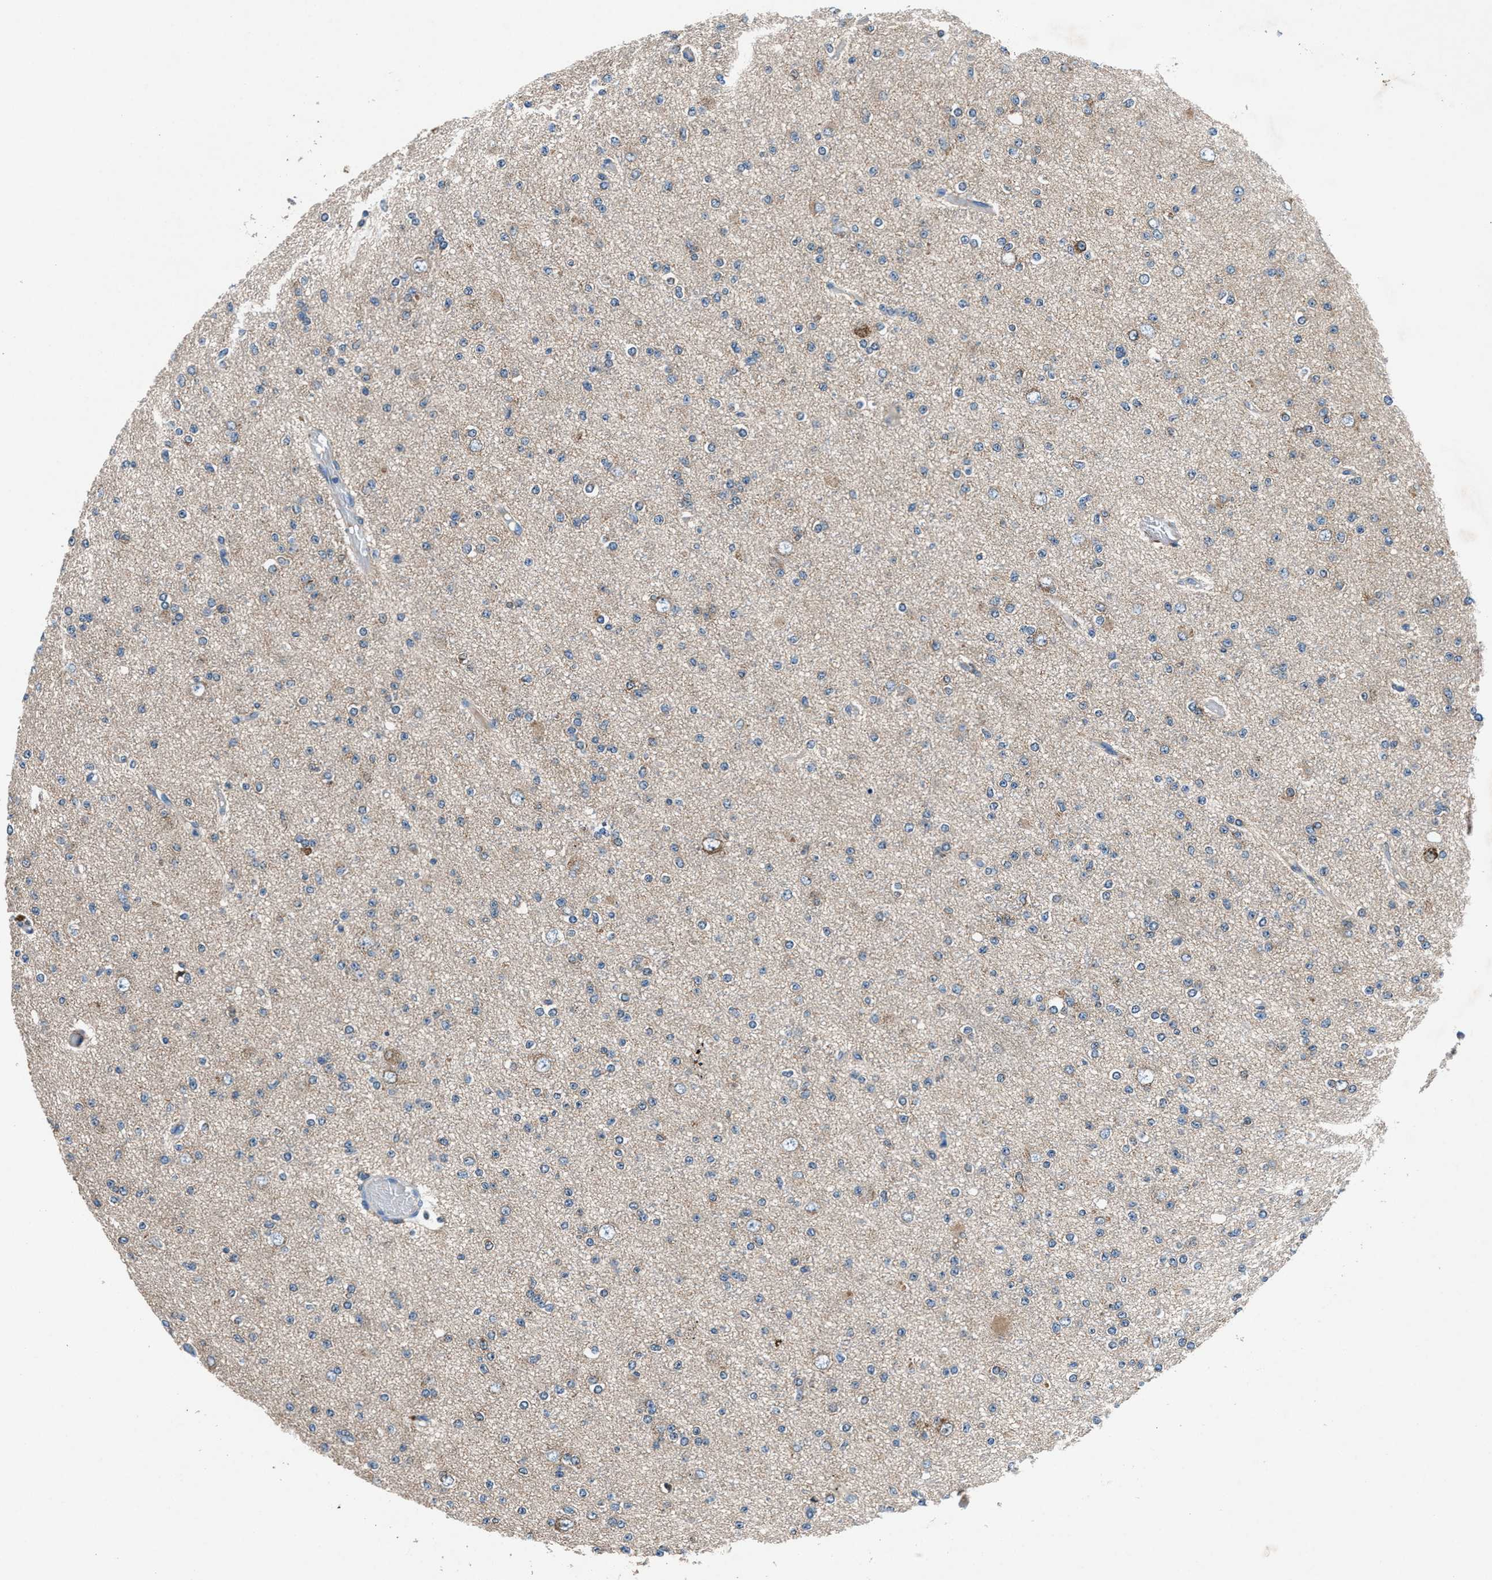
{"staining": {"intensity": "weak", "quantity": "<25%", "location": "cytoplasmic/membranous"}, "tissue": "glioma", "cell_type": "Tumor cells", "image_type": "cancer", "snomed": [{"axis": "morphology", "description": "Glioma, malignant, Low grade"}, {"axis": "topography", "description": "Brain"}], "caption": "This is an IHC photomicrograph of human malignant glioma (low-grade). There is no positivity in tumor cells.", "gene": "PRTFDC1", "patient": {"sex": "female", "age": 22}}